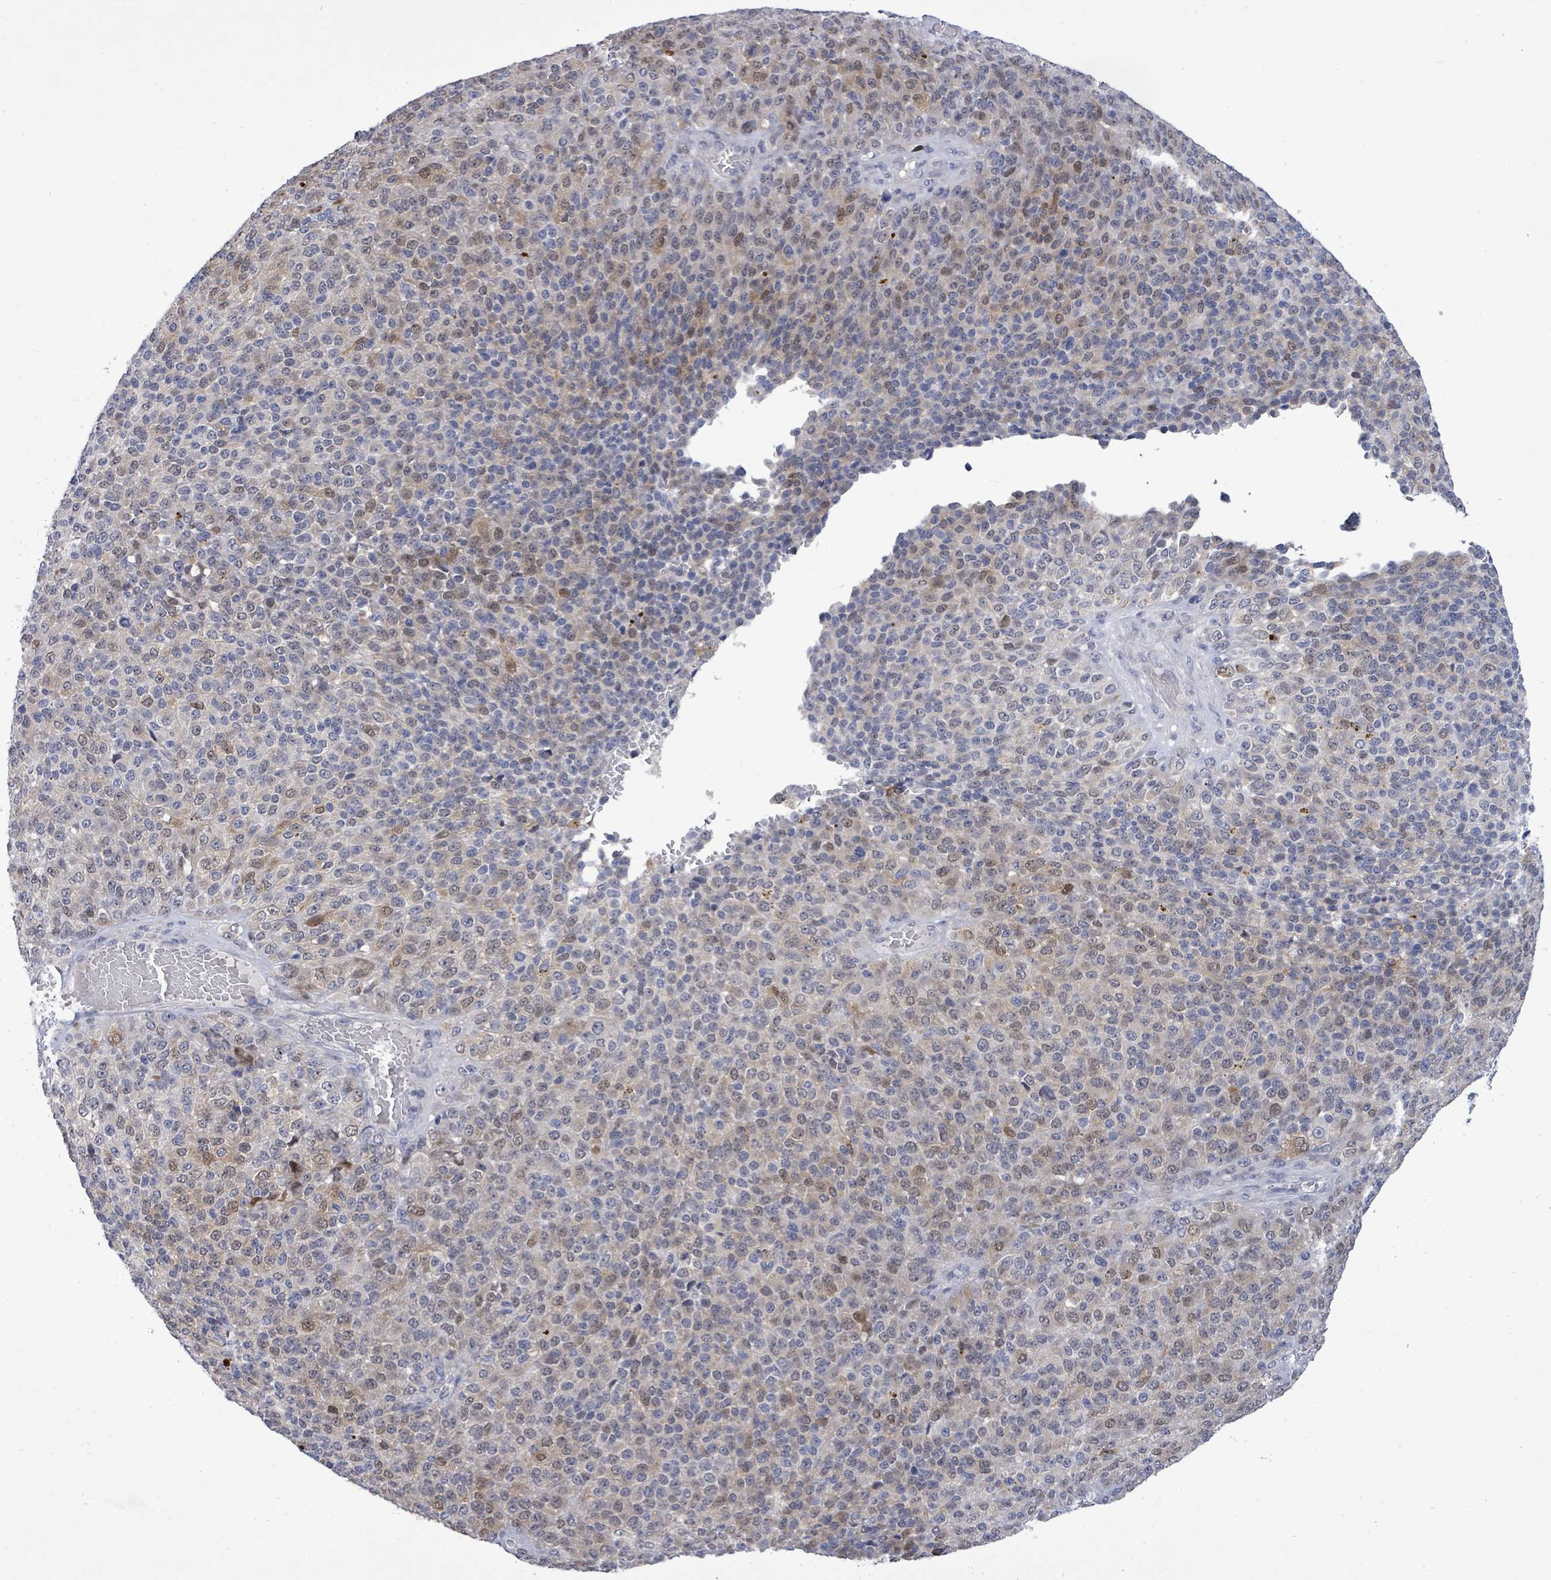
{"staining": {"intensity": "weak", "quantity": "<25%", "location": "cytoplasmic/membranous"}, "tissue": "melanoma", "cell_type": "Tumor cells", "image_type": "cancer", "snomed": [{"axis": "morphology", "description": "Malignant melanoma, Metastatic site"}, {"axis": "topography", "description": "Brain"}], "caption": "Human malignant melanoma (metastatic site) stained for a protein using IHC exhibits no positivity in tumor cells.", "gene": "CT45A5", "patient": {"sex": "female", "age": 56}}